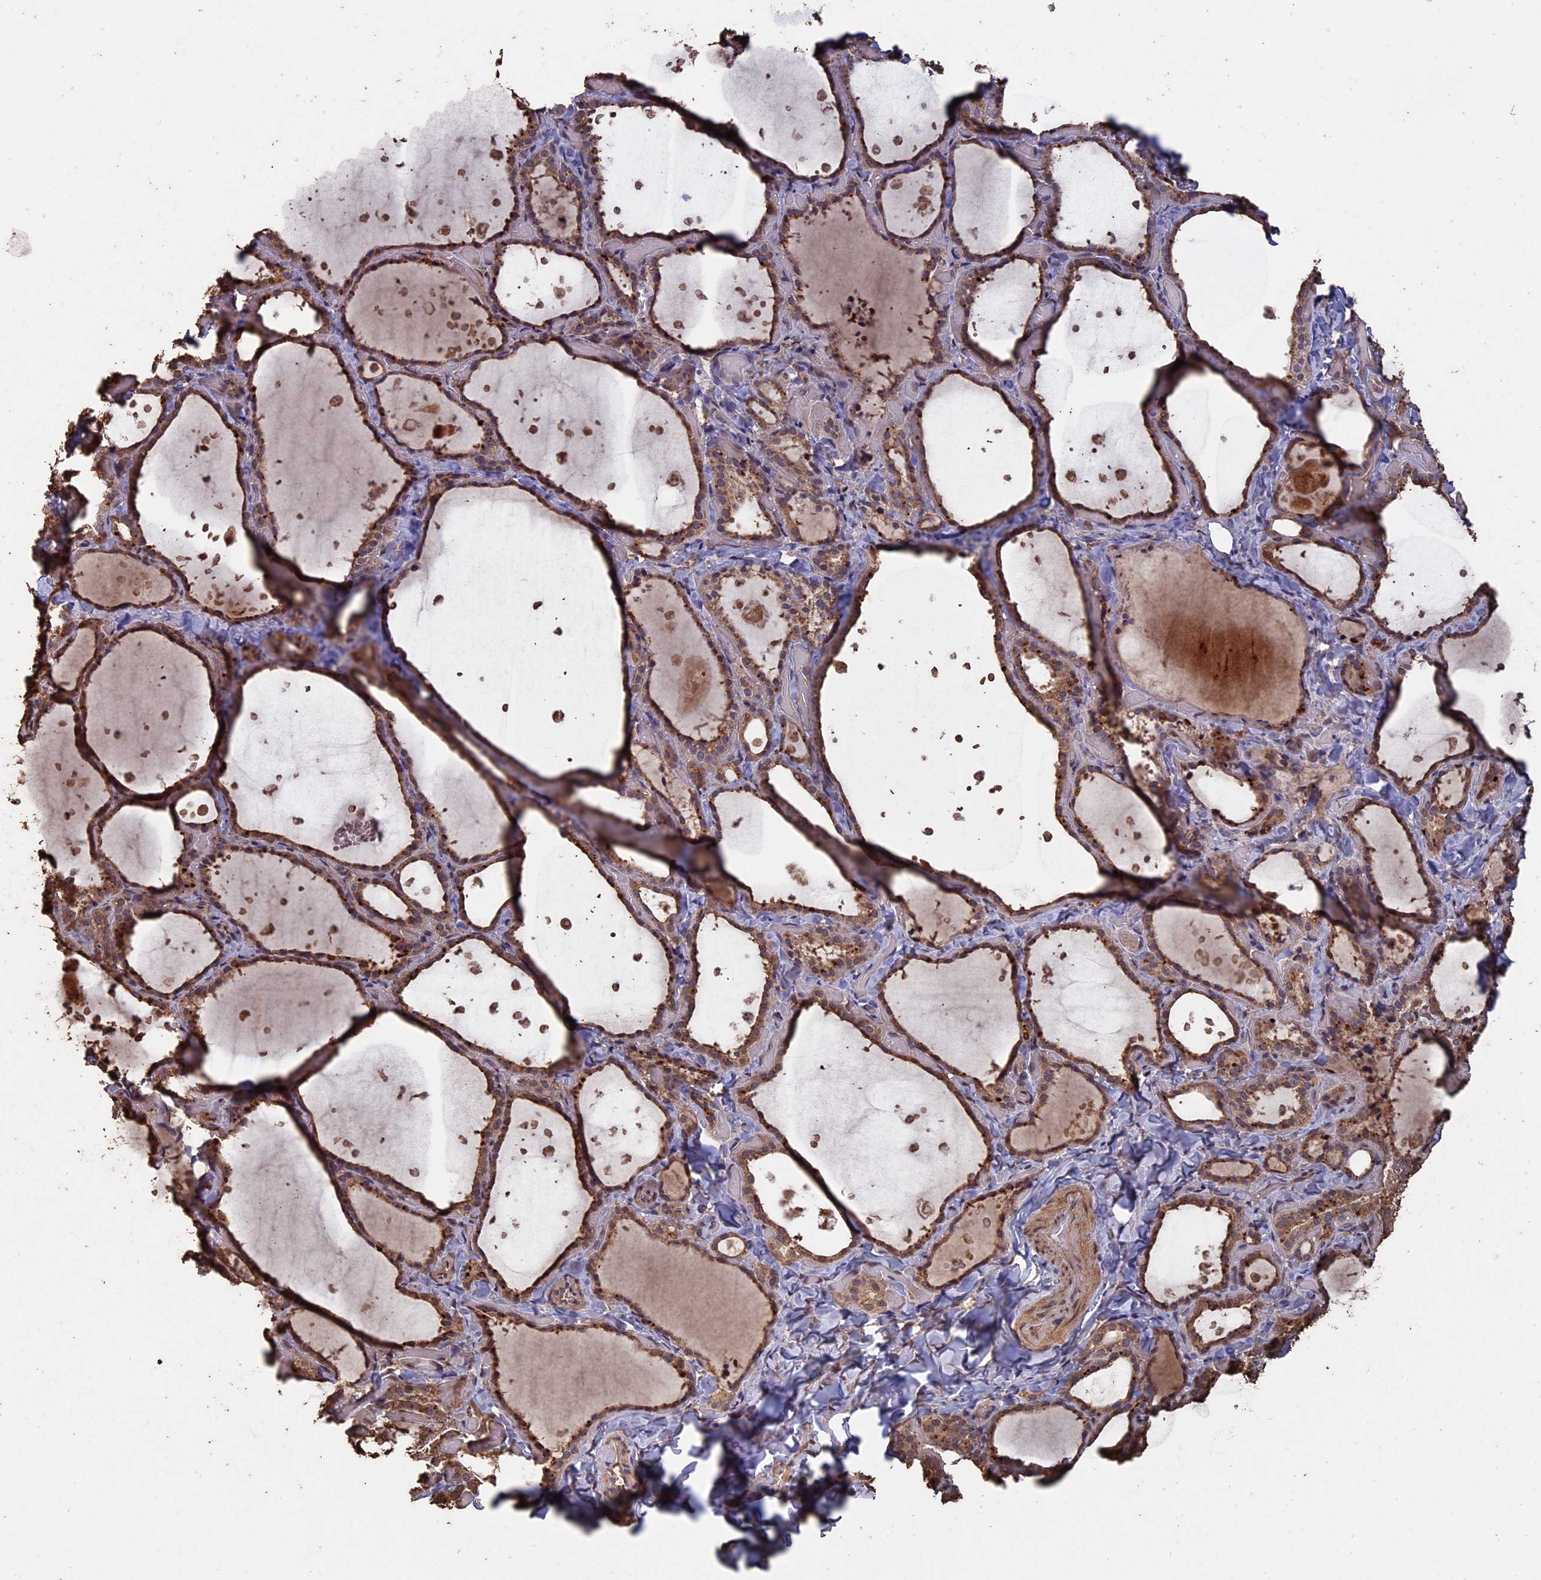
{"staining": {"intensity": "moderate", "quantity": ">75%", "location": "cytoplasmic/membranous"}, "tissue": "thyroid gland", "cell_type": "Glandular cells", "image_type": "normal", "snomed": [{"axis": "morphology", "description": "Normal tissue, NOS"}, {"axis": "topography", "description": "Thyroid gland"}], "caption": "IHC micrograph of benign thyroid gland stained for a protein (brown), which exhibits medium levels of moderate cytoplasmic/membranous staining in about >75% of glandular cells.", "gene": "HUNK", "patient": {"sex": "female", "age": 44}}